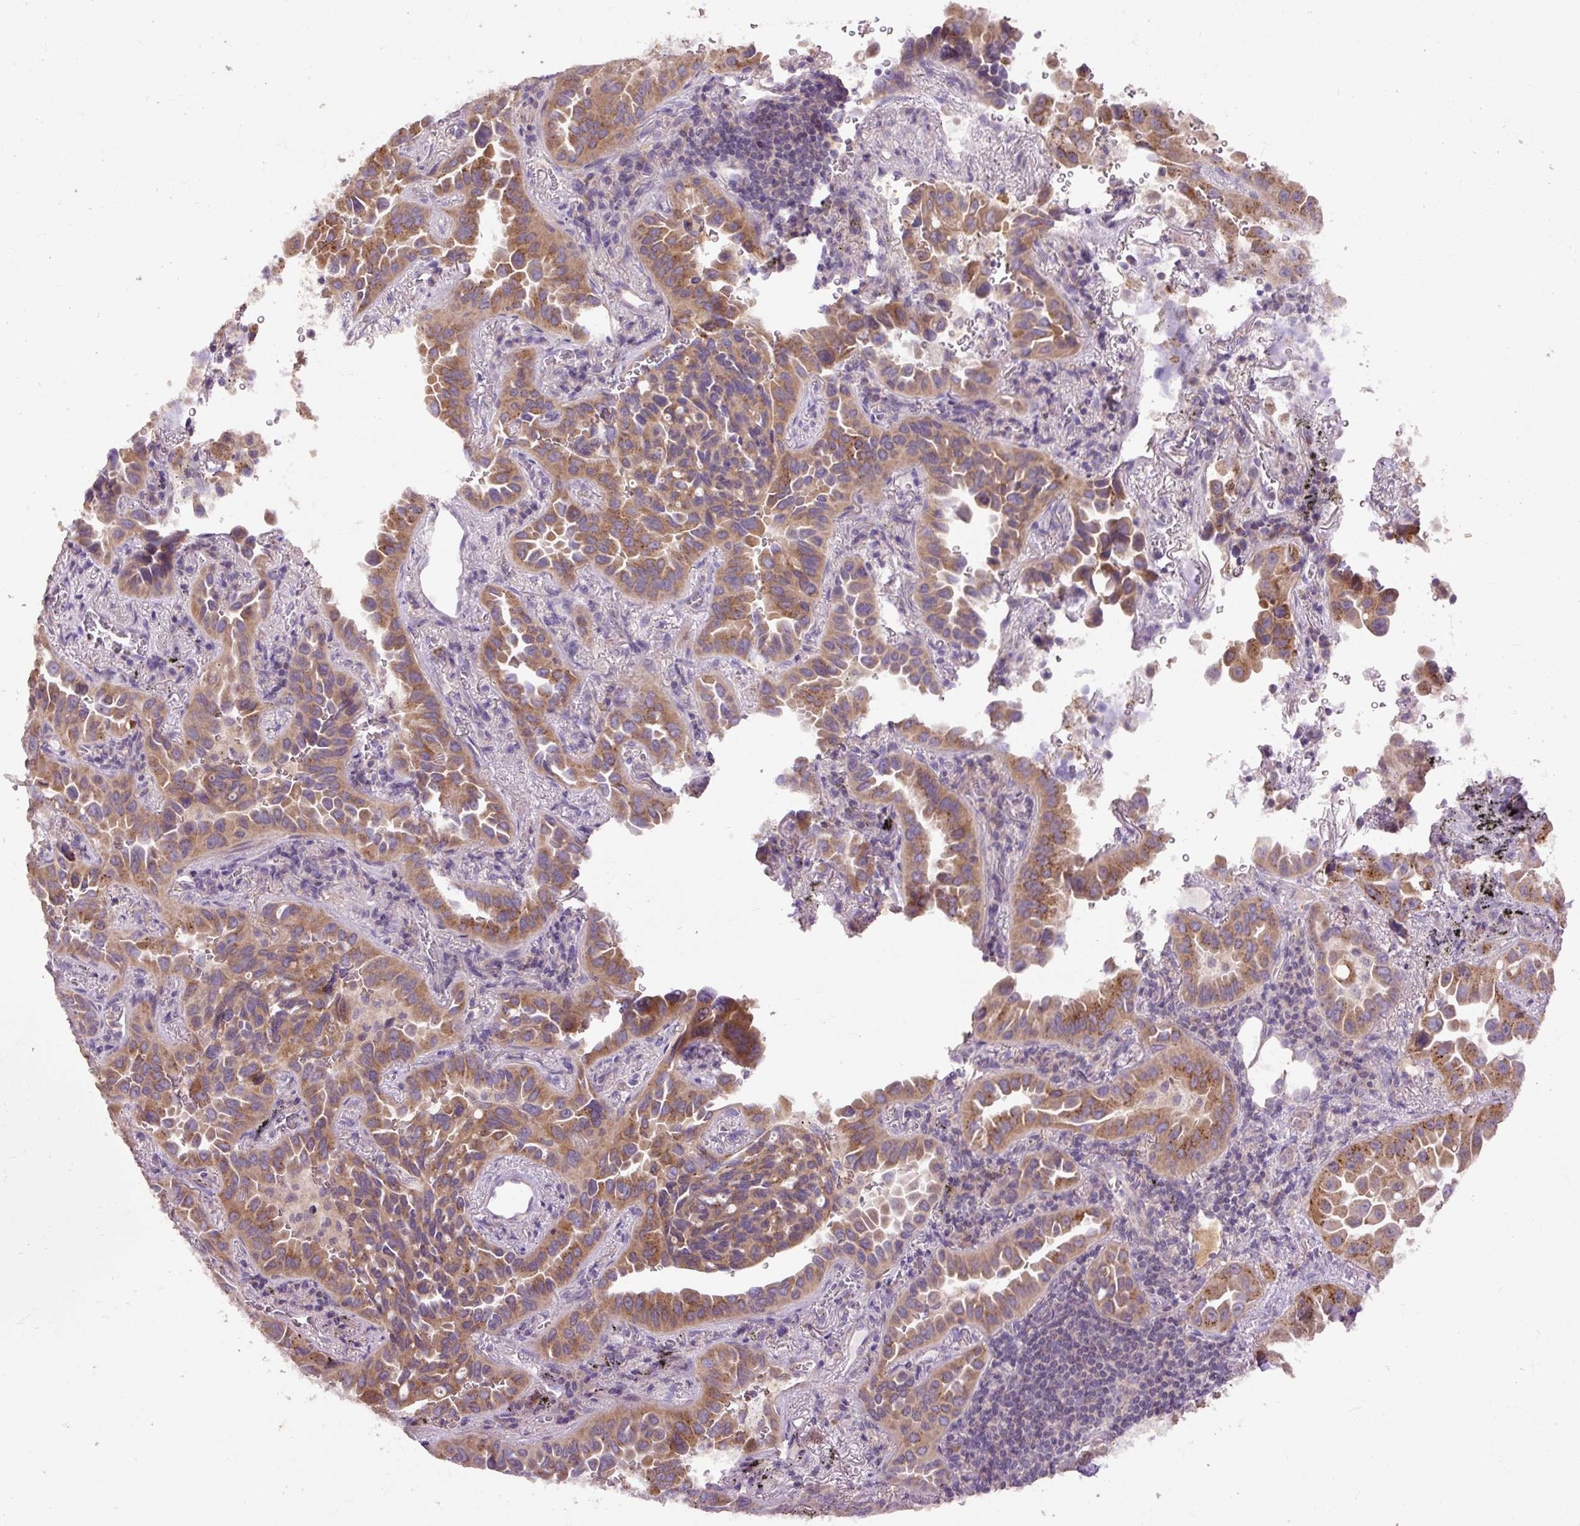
{"staining": {"intensity": "moderate", "quantity": ">75%", "location": "cytoplasmic/membranous"}, "tissue": "lung cancer", "cell_type": "Tumor cells", "image_type": "cancer", "snomed": [{"axis": "morphology", "description": "Adenocarcinoma, NOS"}, {"axis": "topography", "description": "Lung"}], "caption": "Immunohistochemical staining of human lung cancer (adenocarcinoma) demonstrates medium levels of moderate cytoplasmic/membranous protein expression in approximately >75% of tumor cells.", "gene": "ABR", "patient": {"sex": "male", "age": 68}}